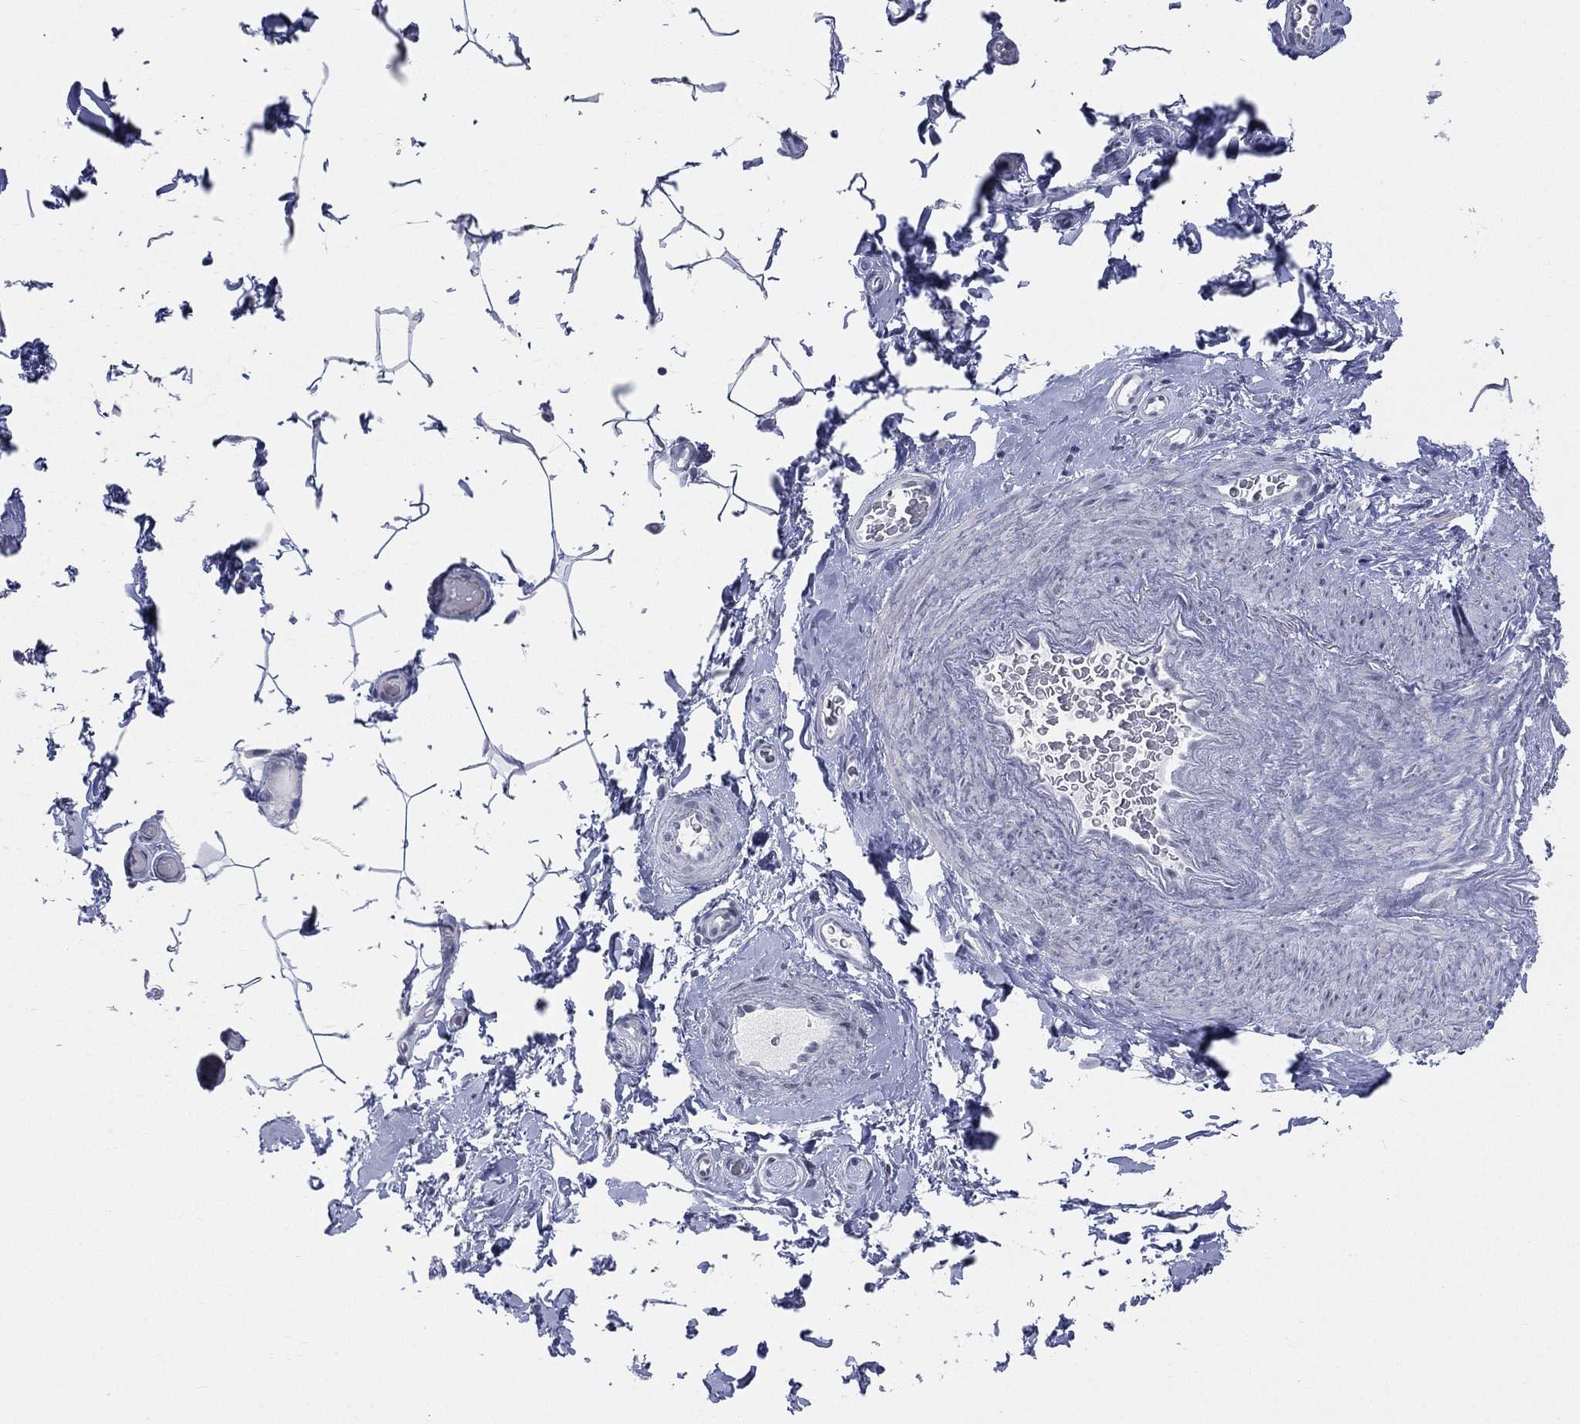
{"staining": {"intensity": "negative", "quantity": "none", "location": "none"}, "tissue": "adipose tissue", "cell_type": "Adipocytes", "image_type": "normal", "snomed": [{"axis": "morphology", "description": "Normal tissue, NOS"}, {"axis": "topography", "description": "Soft tissue"}, {"axis": "topography", "description": "Vascular tissue"}], "caption": "Immunohistochemistry (IHC) photomicrograph of normal adipose tissue stained for a protein (brown), which reveals no expression in adipocytes.", "gene": "DMKN", "patient": {"sex": "male", "age": 41}}